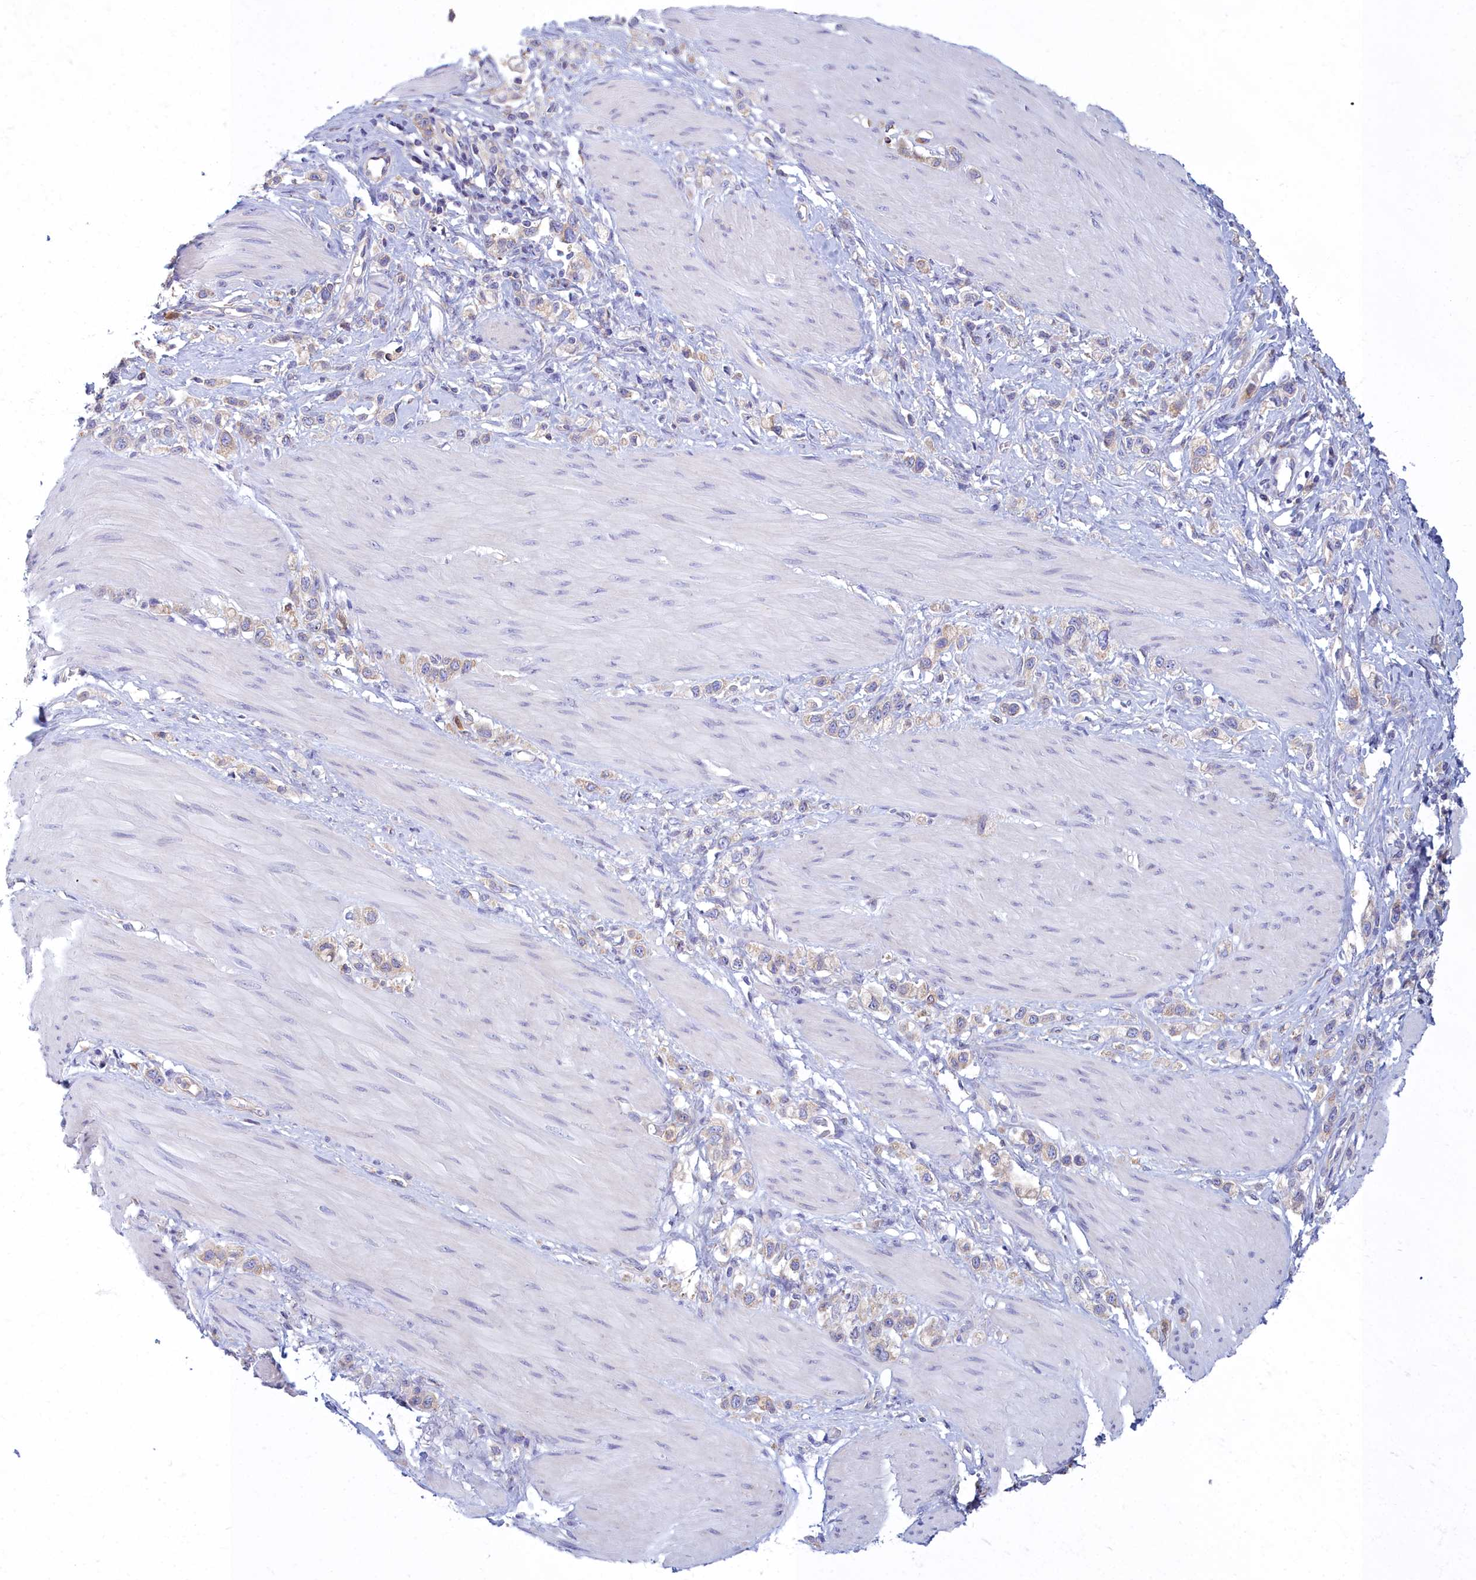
{"staining": {"intensity": "weak", "quantity": "25%-75%", "location": "cytoplasmic/membranous"}, "tissue": "stomach cancer", "cell_type": "Tumor cells", "image_type": "cancer", "snomed": [{"axis": "morphology", "description": "Adenocarcinoma, NOS"}, {"axis": "topography", "description": "Stomach"}], "caption": "Weak cytoplasmic/membranous positivity is seen in about 25%-75% of tumor cells in adenocarcinoma (stomach).", "gene": "HM13", "patient": {"sex": "female", "age": 65}}